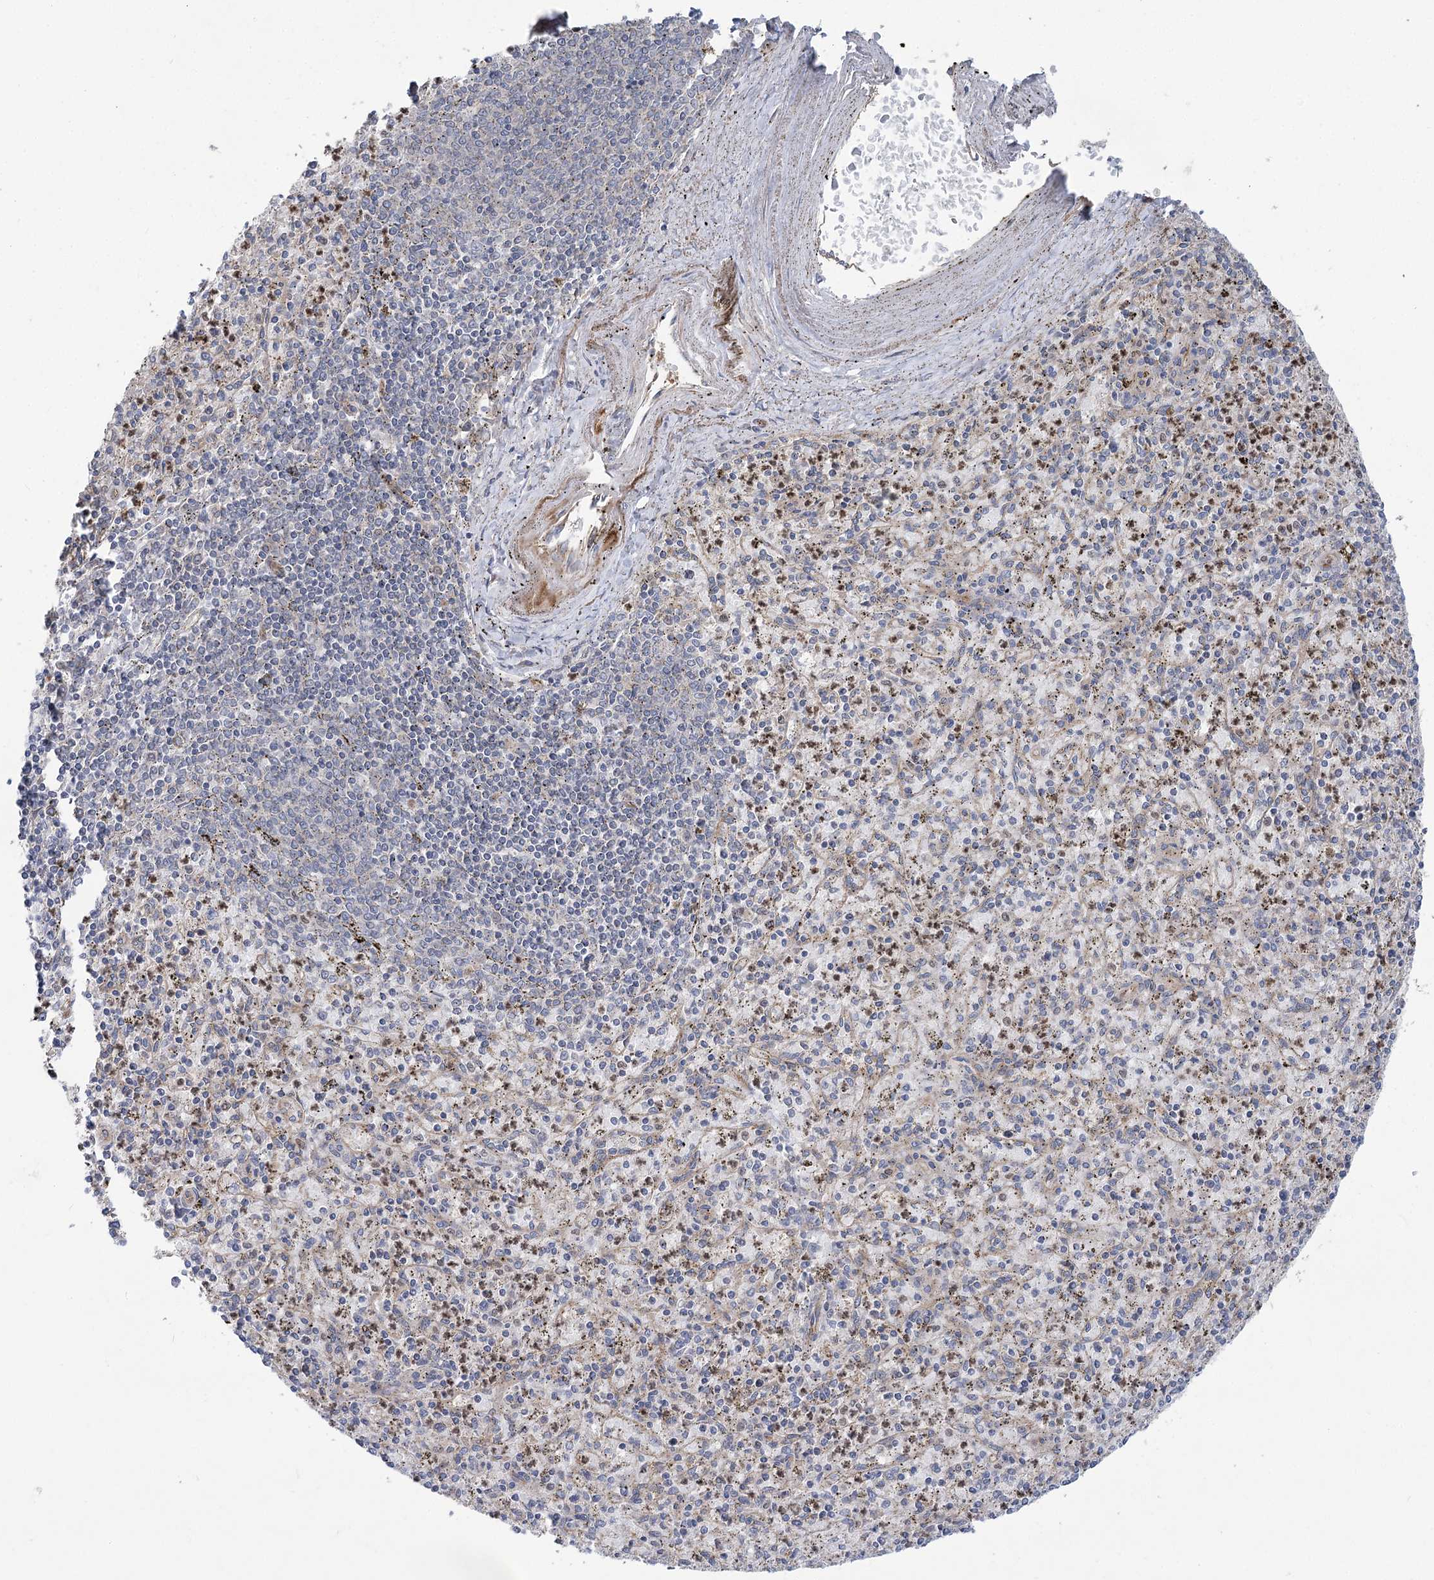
{"staining": {"intensity": "moderate", "quantity": "<25%", "location": "cytoplasmic/membranous"}, "tissue": "spleen", "cell_type": "Cells in red pulp", "image_type": "normal", "snomed": [{"axis": "morphology", "description": "Normal tissue, NOS"}, {"axis": "topography", "description": "Spleen"}], "caption": "Protein staining of normal spleen exhibits moderate cytoplasmic/membranous staining in about <25% of cells in red pulp.", "gene": "SCN11A", "patient": {"sex": "male", "age": 72}}